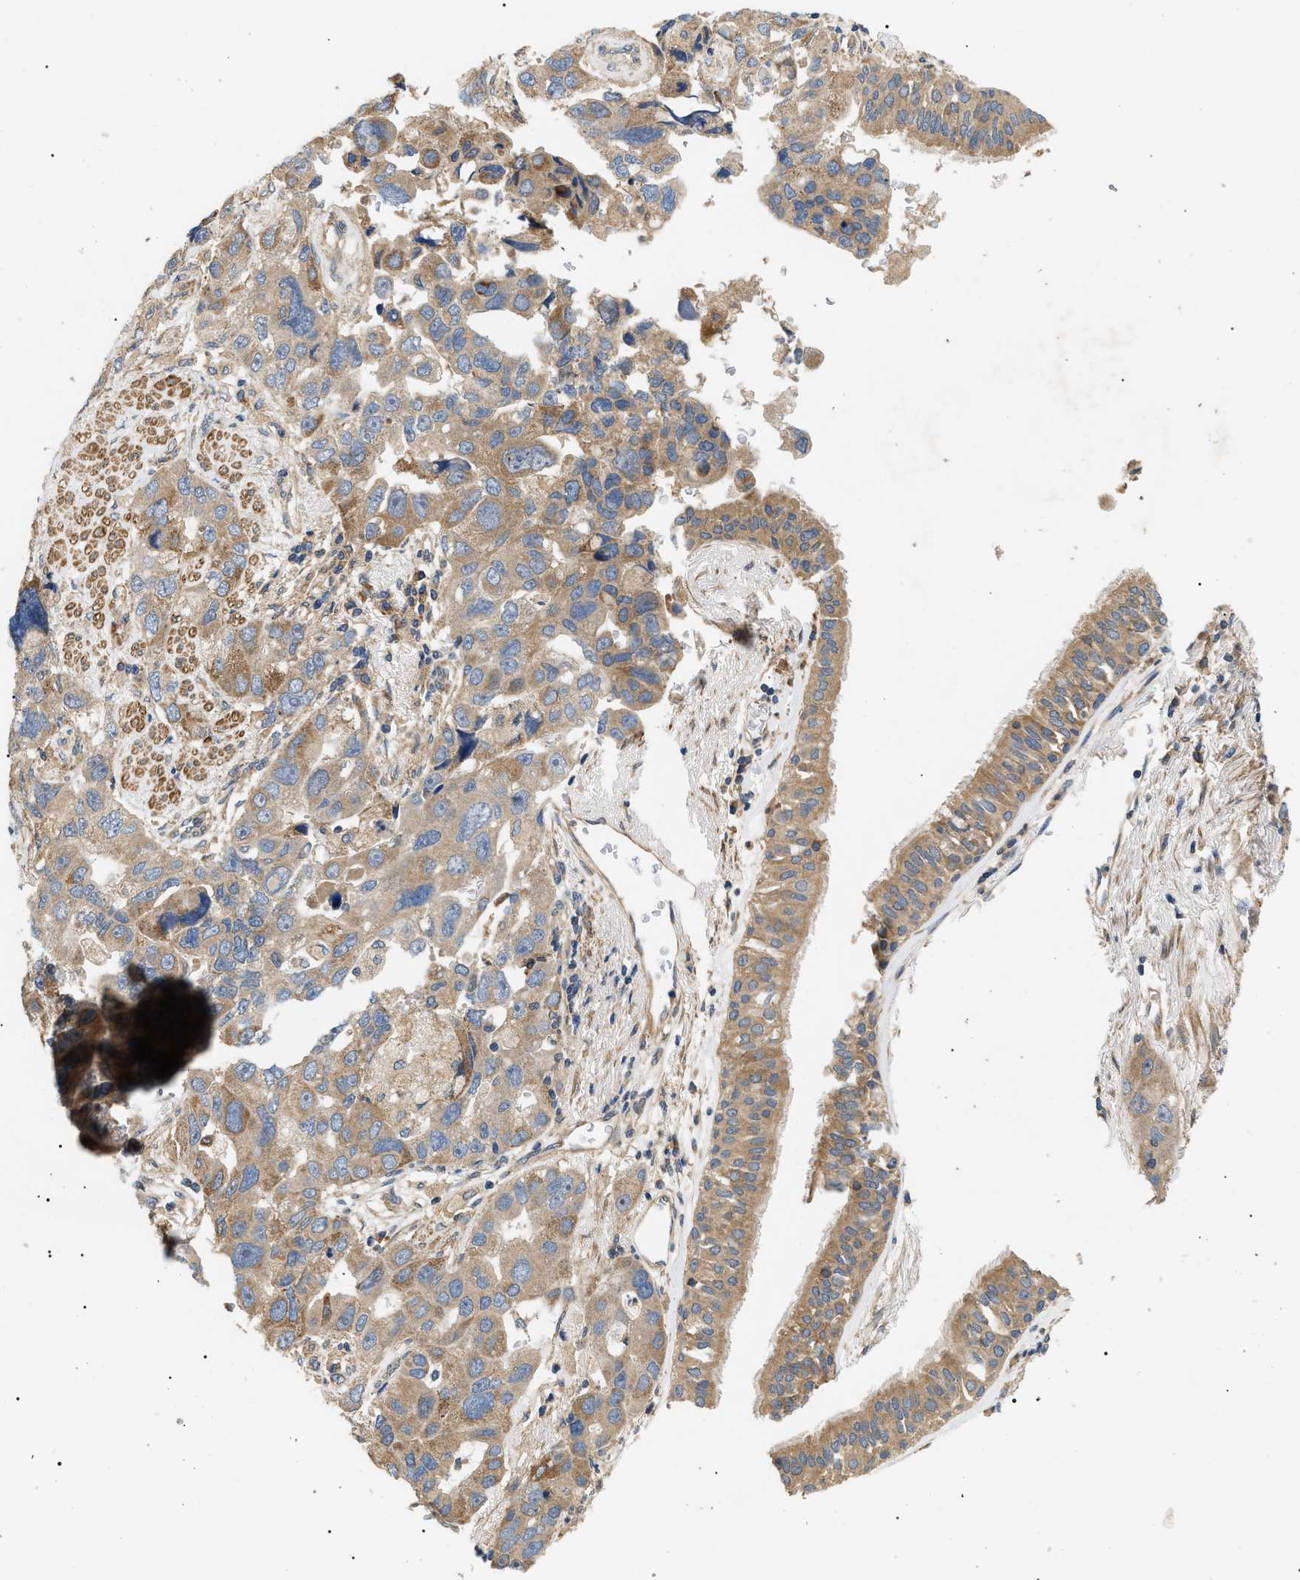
{"staining": {"intensity": "moderate", "quantity": ">75%", "location": "cytoplasmic/membranous"}, "tissue": "bronchus", "cell_type": "Respiratory epithelial cells", "image_type": "normal", "snomed": [{"axis": "morphology", "description": "Normal tissue, NOS"}, {"axis": "morphology", "description": "Adenocarcinoma, NOS"}, {"axis": "morphology", "description": "Adenocarcinoma, metastatic, NOS"}, {"axis": "topography", "description": "Lymph node"}, {"axis": "topography", "description": "Bronchus"}, {"axis": "topography", "description": "Lung"}], "caption": "This is a micrograph of immunohistochemistry (IHC) staining of normal bronchus, which shows moderate staining in the cytoplasmic/membranous of respiratory epithelial cells.", "gene": "PPM1B", "patient": {"sex": "female", "age": 54}}